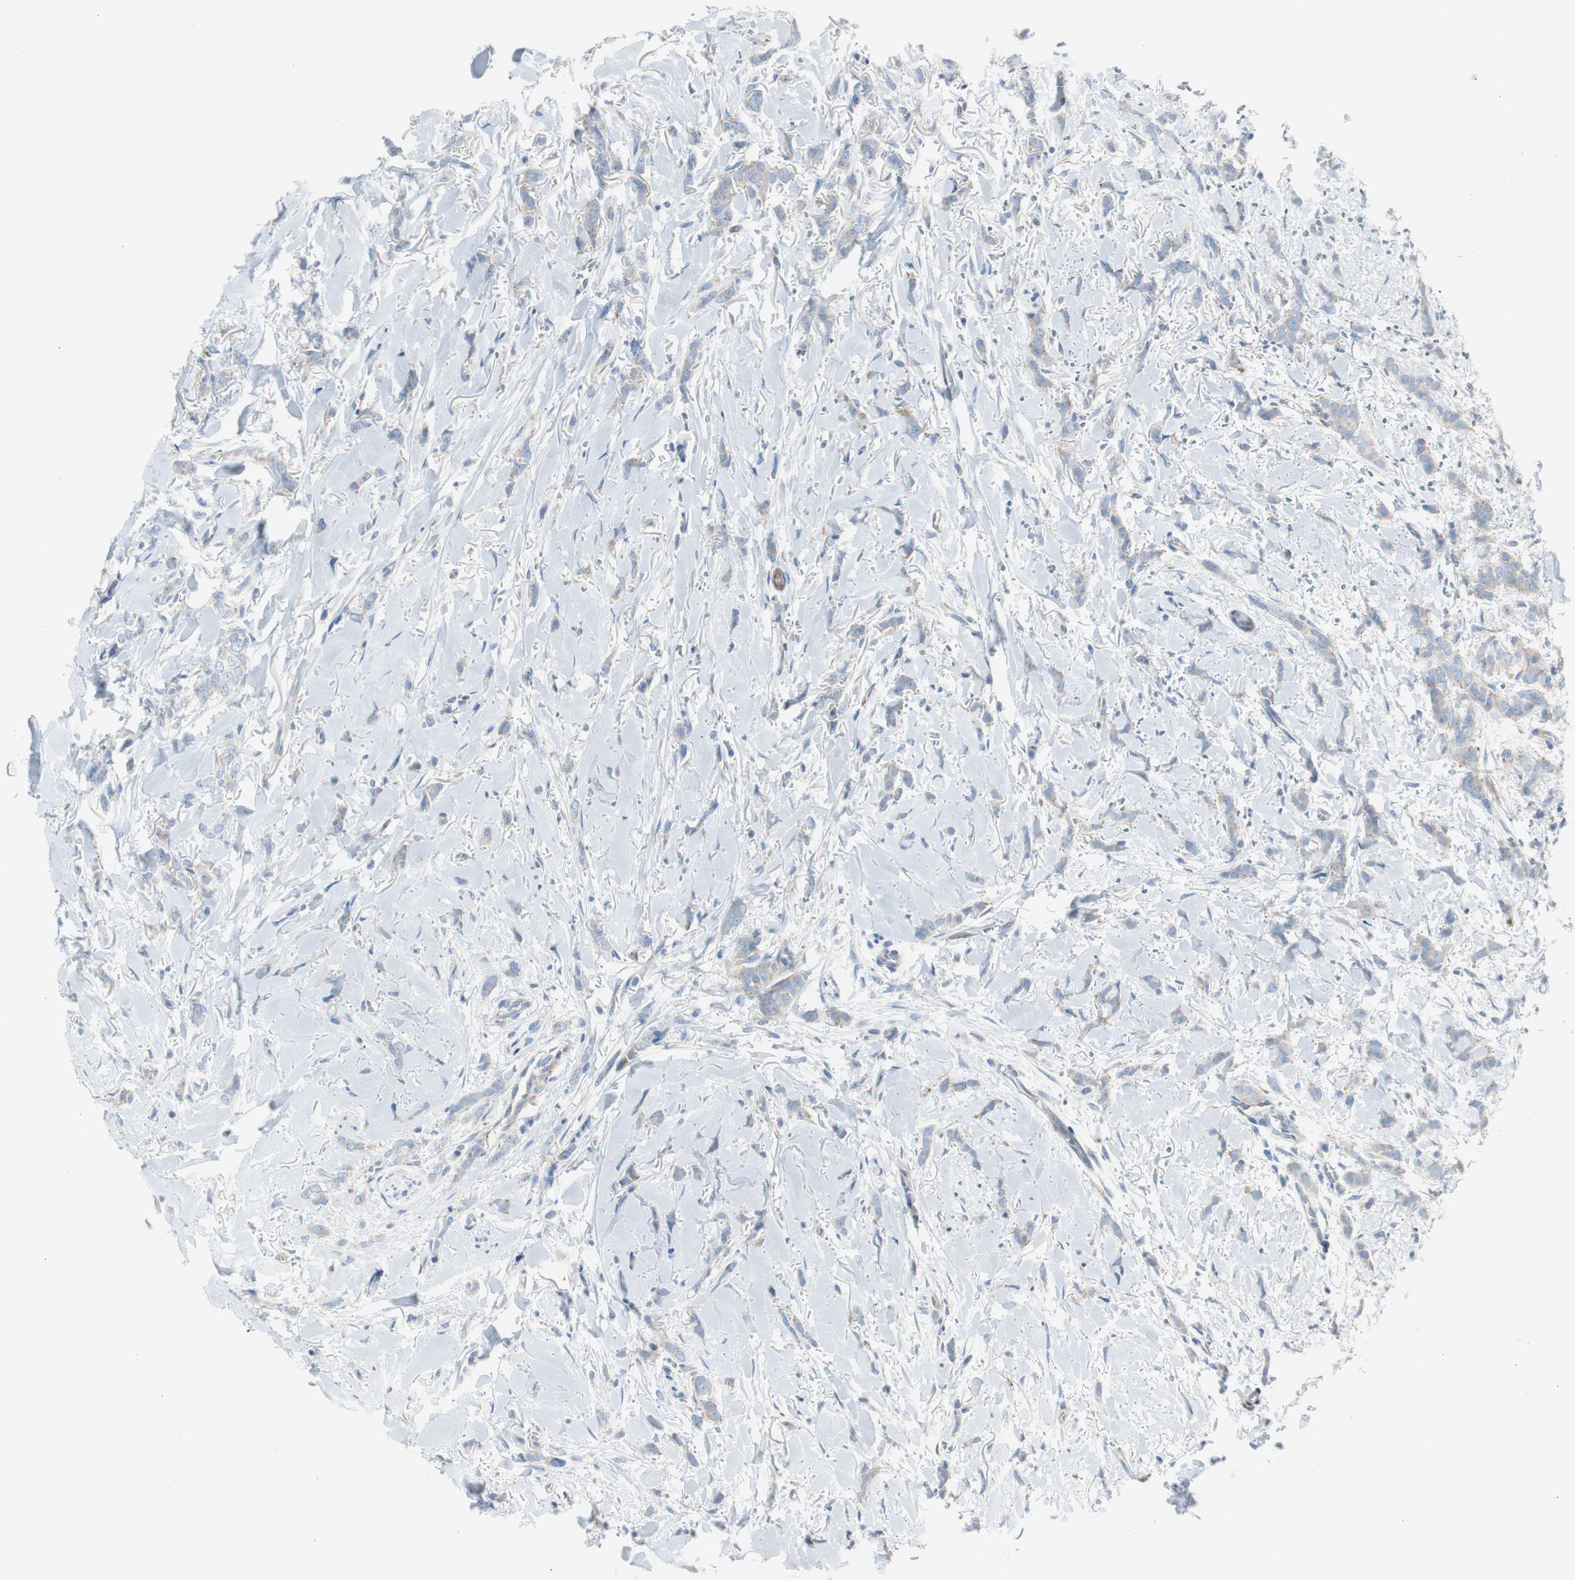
{"staining": {"intensity": "weak", "quantity": "25%-75%", "location": "cytoplasmic/membranous"}, "tissue": "breast cancer", "cell_type": "Tumor cells", "image_type": "cancer", "snomed": [{"axis": "morphology", "description": "Lobular carcinoma"}, {"axis": "topography", "description": "Skin"}, {"axis": "topography", "description": "Breast"}], "caption": "Human lobular carcinoma (breast) stained with a brown dye shows weak cytoplasmic/membranous positive positivity in approximately 25%-75% of tumor cells.", "gene": "RPS12", "patient": {"sex": "female", "age": 46}}